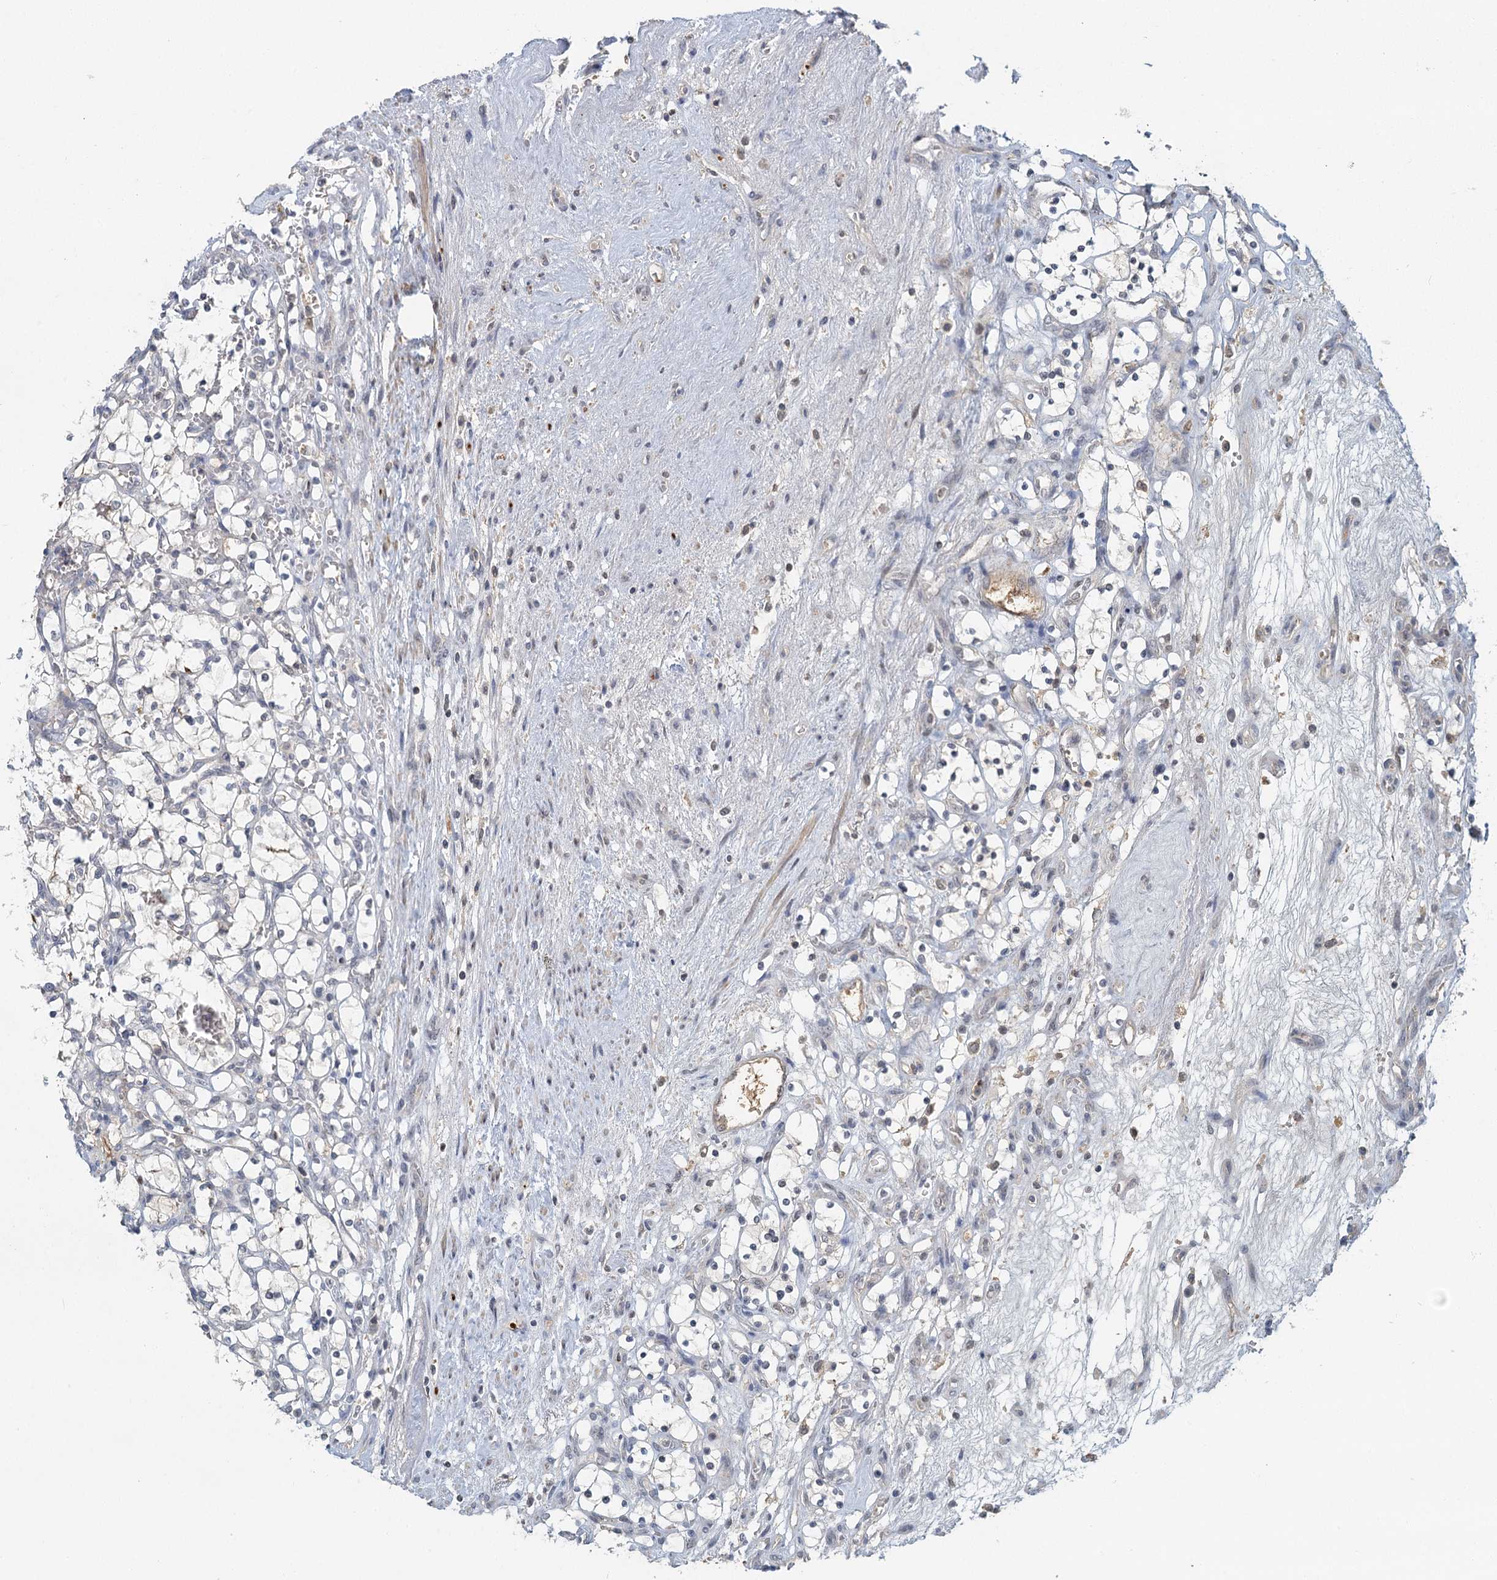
{"staining": {"intensity": "negative", "quantity": "none", "location": "none"}, "tissue": "renal cancer", "cell_type": "Tumor cells", "image_type": "cancer", "snomed": [{"axis": "morphology", "description": "Adenocarcinoma, NOS"}, {"axis": "topography", "description": "Kidney"}], "caption": "Immunohistochemistry (IHC) photomicrograph of neoplastic tissue: human renal adenocarcinoma stained with DAB (3,3'-diaminobenzidine) displays no significant protein staining in tumor cells.", "gene": "GPATCH11", "patient": {"sex": "female", "age": 69}}